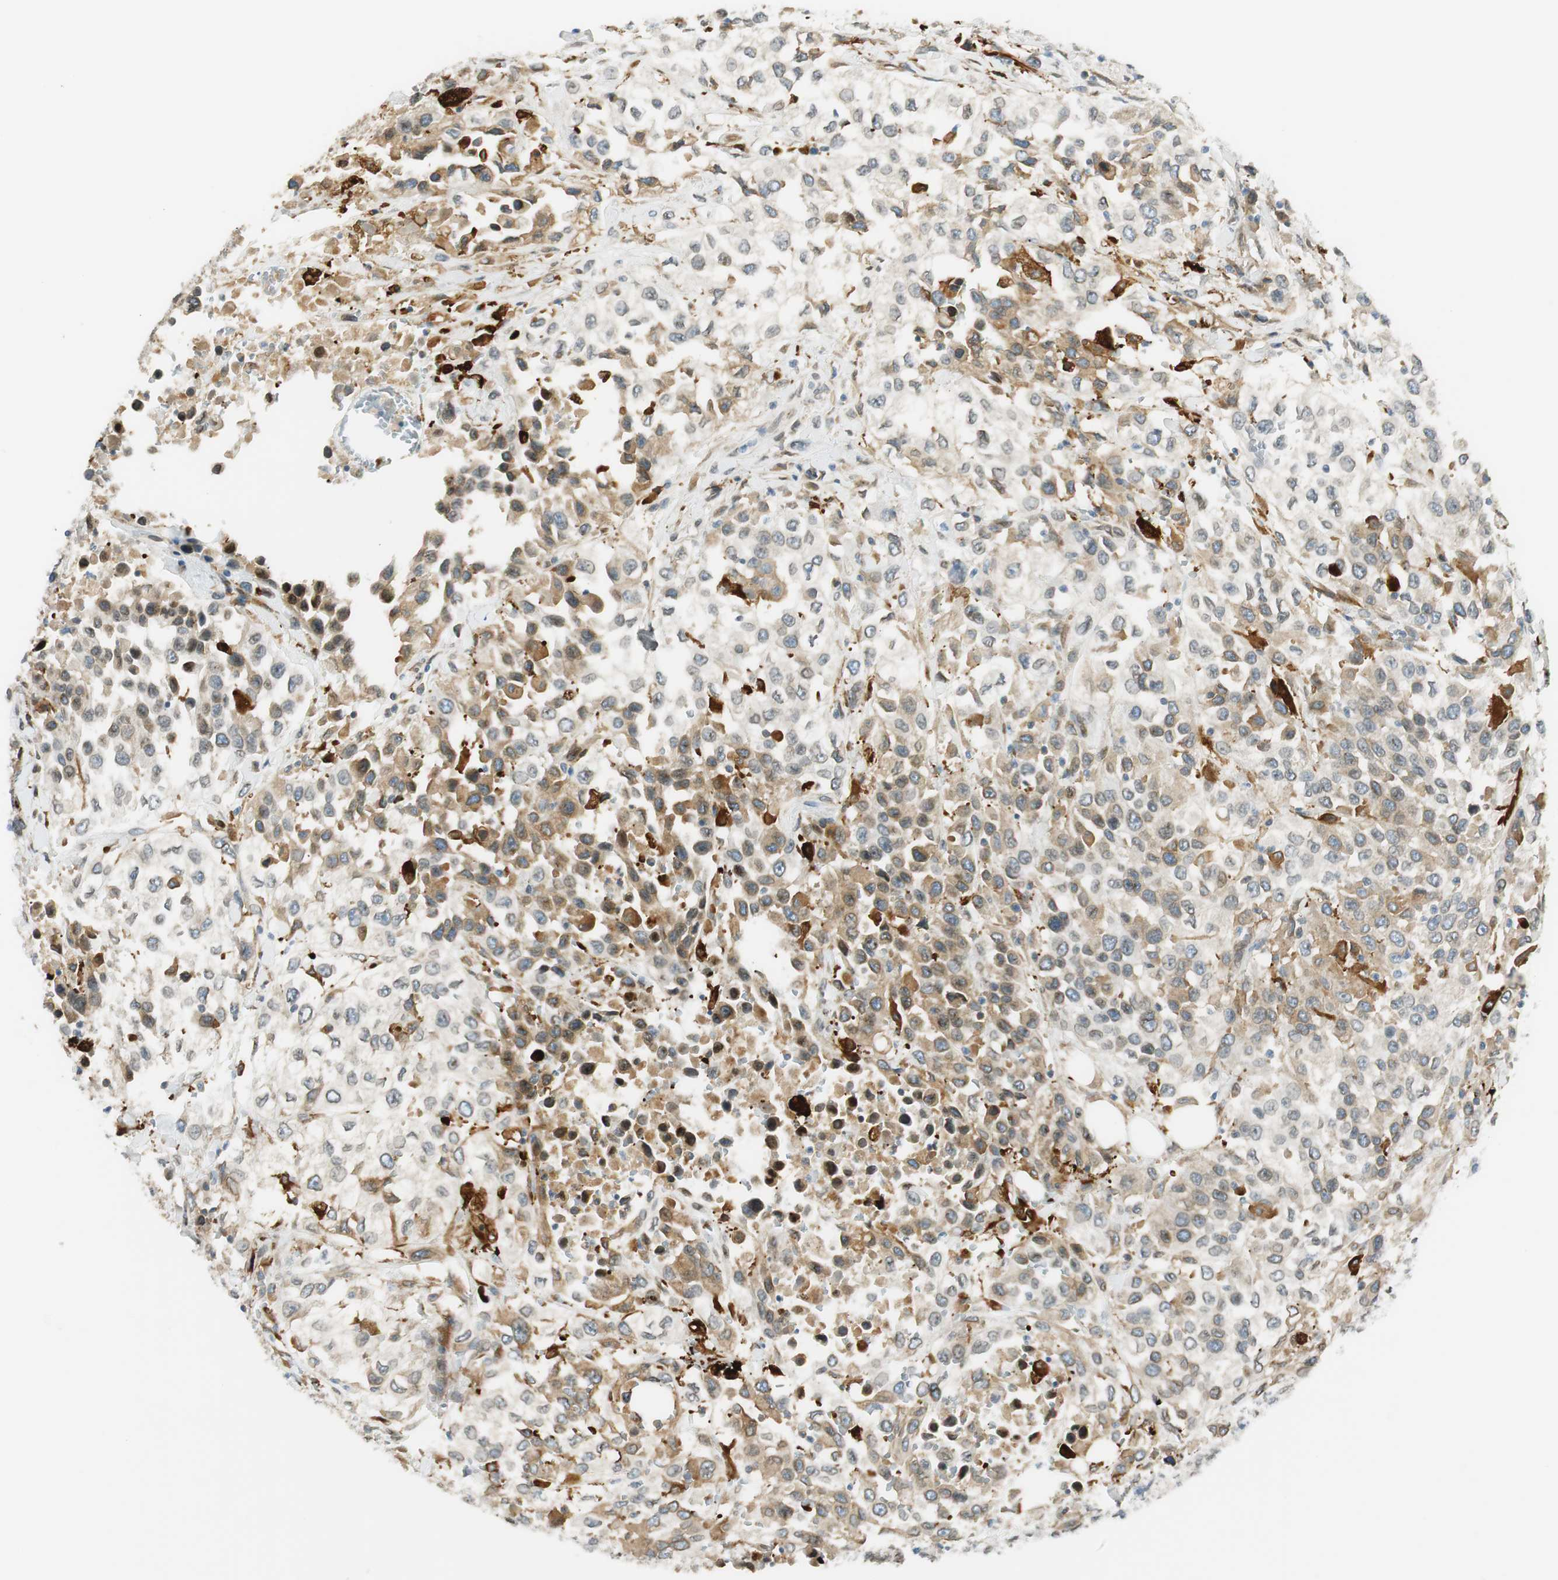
{"staining": {"intensity": "moderate", "quantity": "25%-75%", "location": "cytoplasmic/membranous"}, "tissue": "urothelial cancer", "cell_type": "Tumor cells", "image_type": "cancer", "snomed": [{"axis": "morphology", "description": "Urothelial carcinoma, High grade"}, {"axis": "topography", "description": "Urinary bladder"}], "caption": "Tumor cells display medium levels of moderate cytoplasmic/membranous expression in about 25%-75% of cells in human high-grade urothelial carcinoma.", "gene": "TMEM260", "patient": {"sex": "female", "age": 80}}